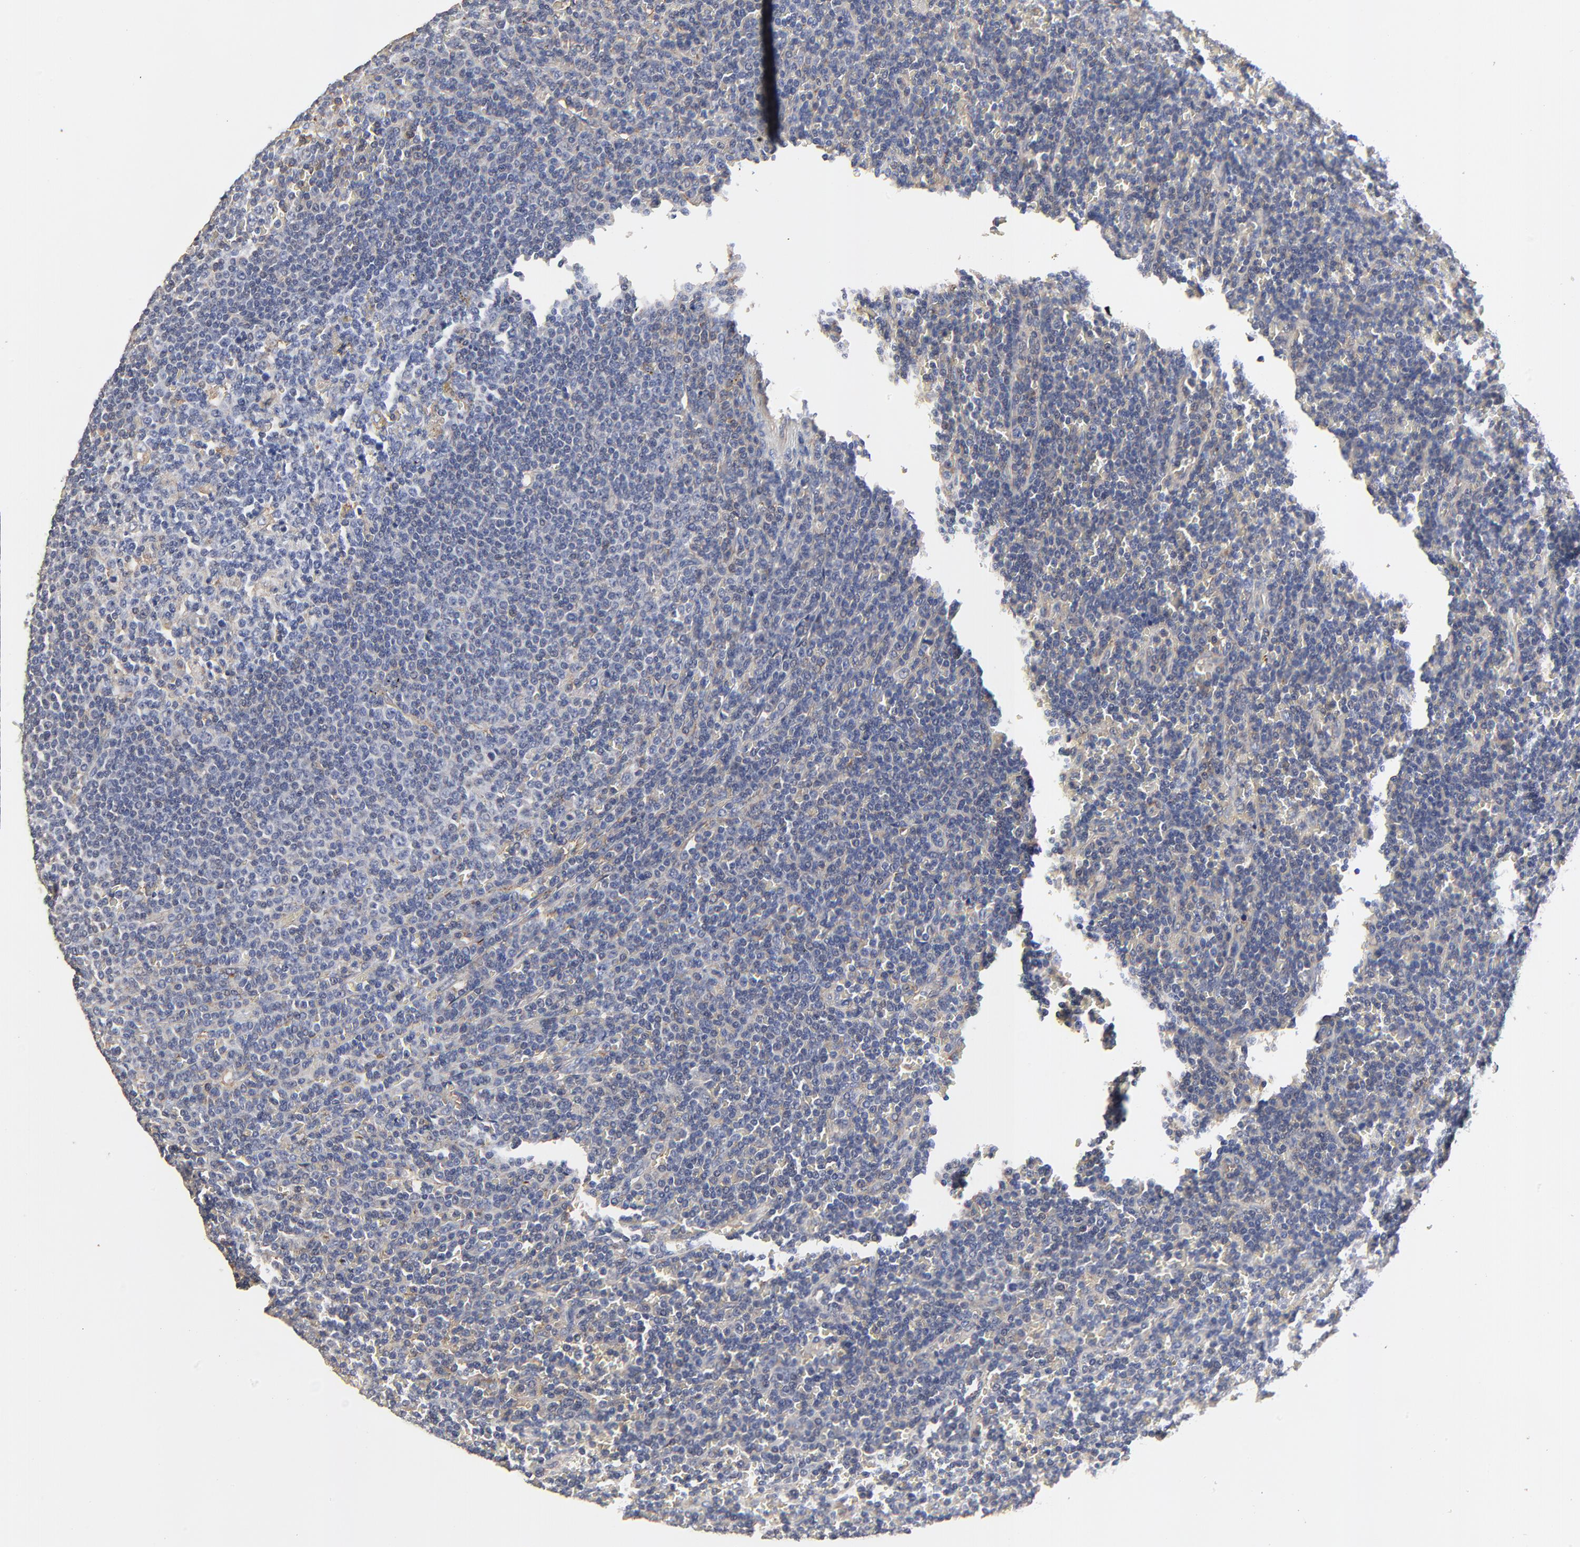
{"staining": {"intensity": "weak", "quantity": "<25%", "location": "cytoplasmic/membranous"}, "tissue": "lymphoma", "cell_type": "Tumor cells", "image_type": "cancer", "snomed": [{"axis": "morphology", "description": "Malignant lymphoma, non-Hodgkin's type, Low grade"}, {"axis": "topography", "description": "Spleen"}], "caption": "IHC of human lymphoma exhibits no positivity in tumor cells. (Stains: DAB (3,3'-diaminobenzidine) immunohistochemistry with hematoxylin counter stain, Microscopy: brightfield microscopy at high magnification).", "gene": "NXF3", "patient": {"sex": "male", "age": 80}}